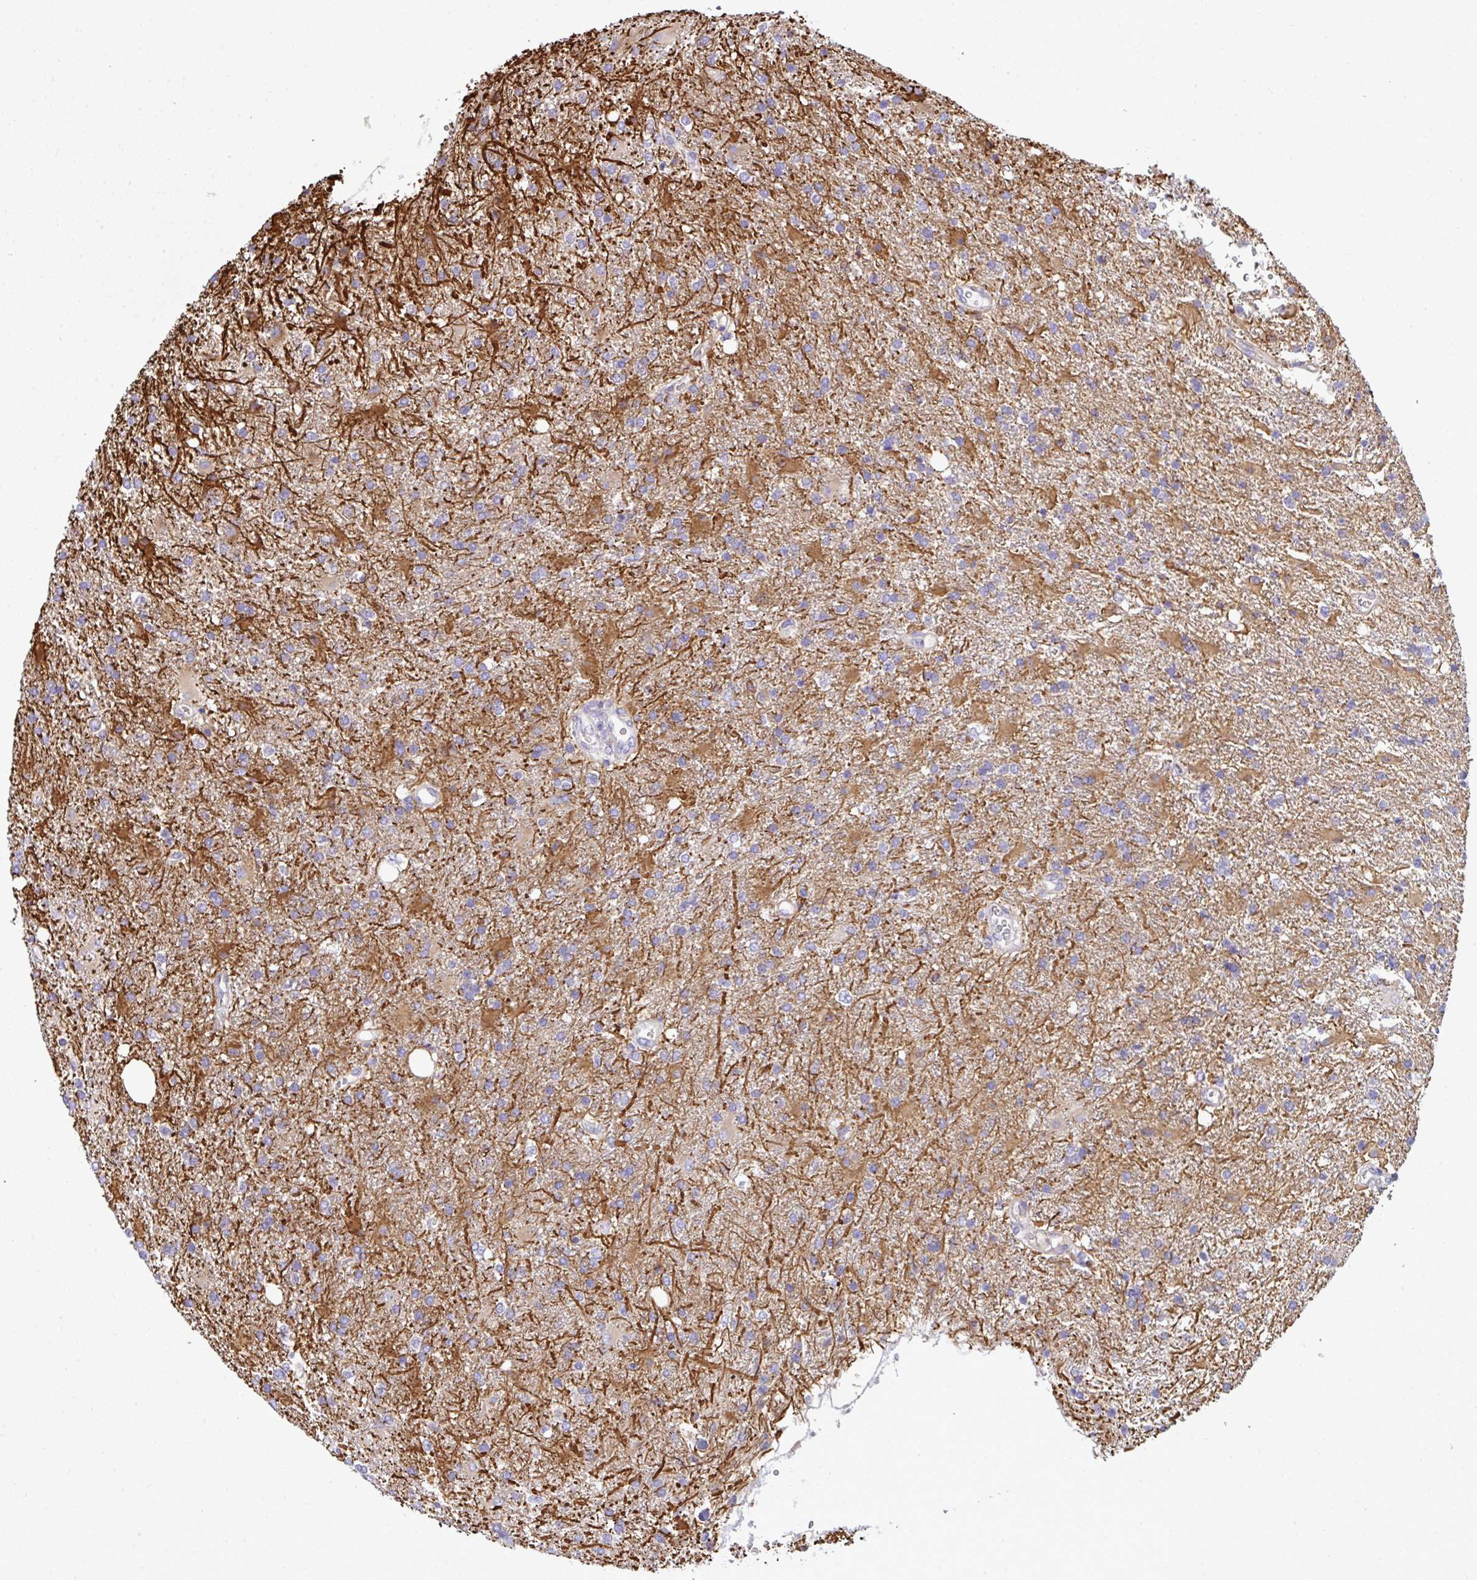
{"staining": {"intensity": "moderate", "quantity": "<25%", "location": "cytoplasmic/membranous"}, "tissue": "glioma", "cell_type": "Tumor cells", "image_type": "cancer", "snomed": [{"axis": "morphology", "description": "Glioma, malignant, High grade"}, {"axis": "topography", "description": "Brain"}], "caption": "Glioma tissue shows moderate cytoplasmic/membranous expression in approximately <25% of tumor cells, visualized by immunohistochemistry.", "gene": "SLC30A6", "patient": {"sex": "male", "age": 56}}